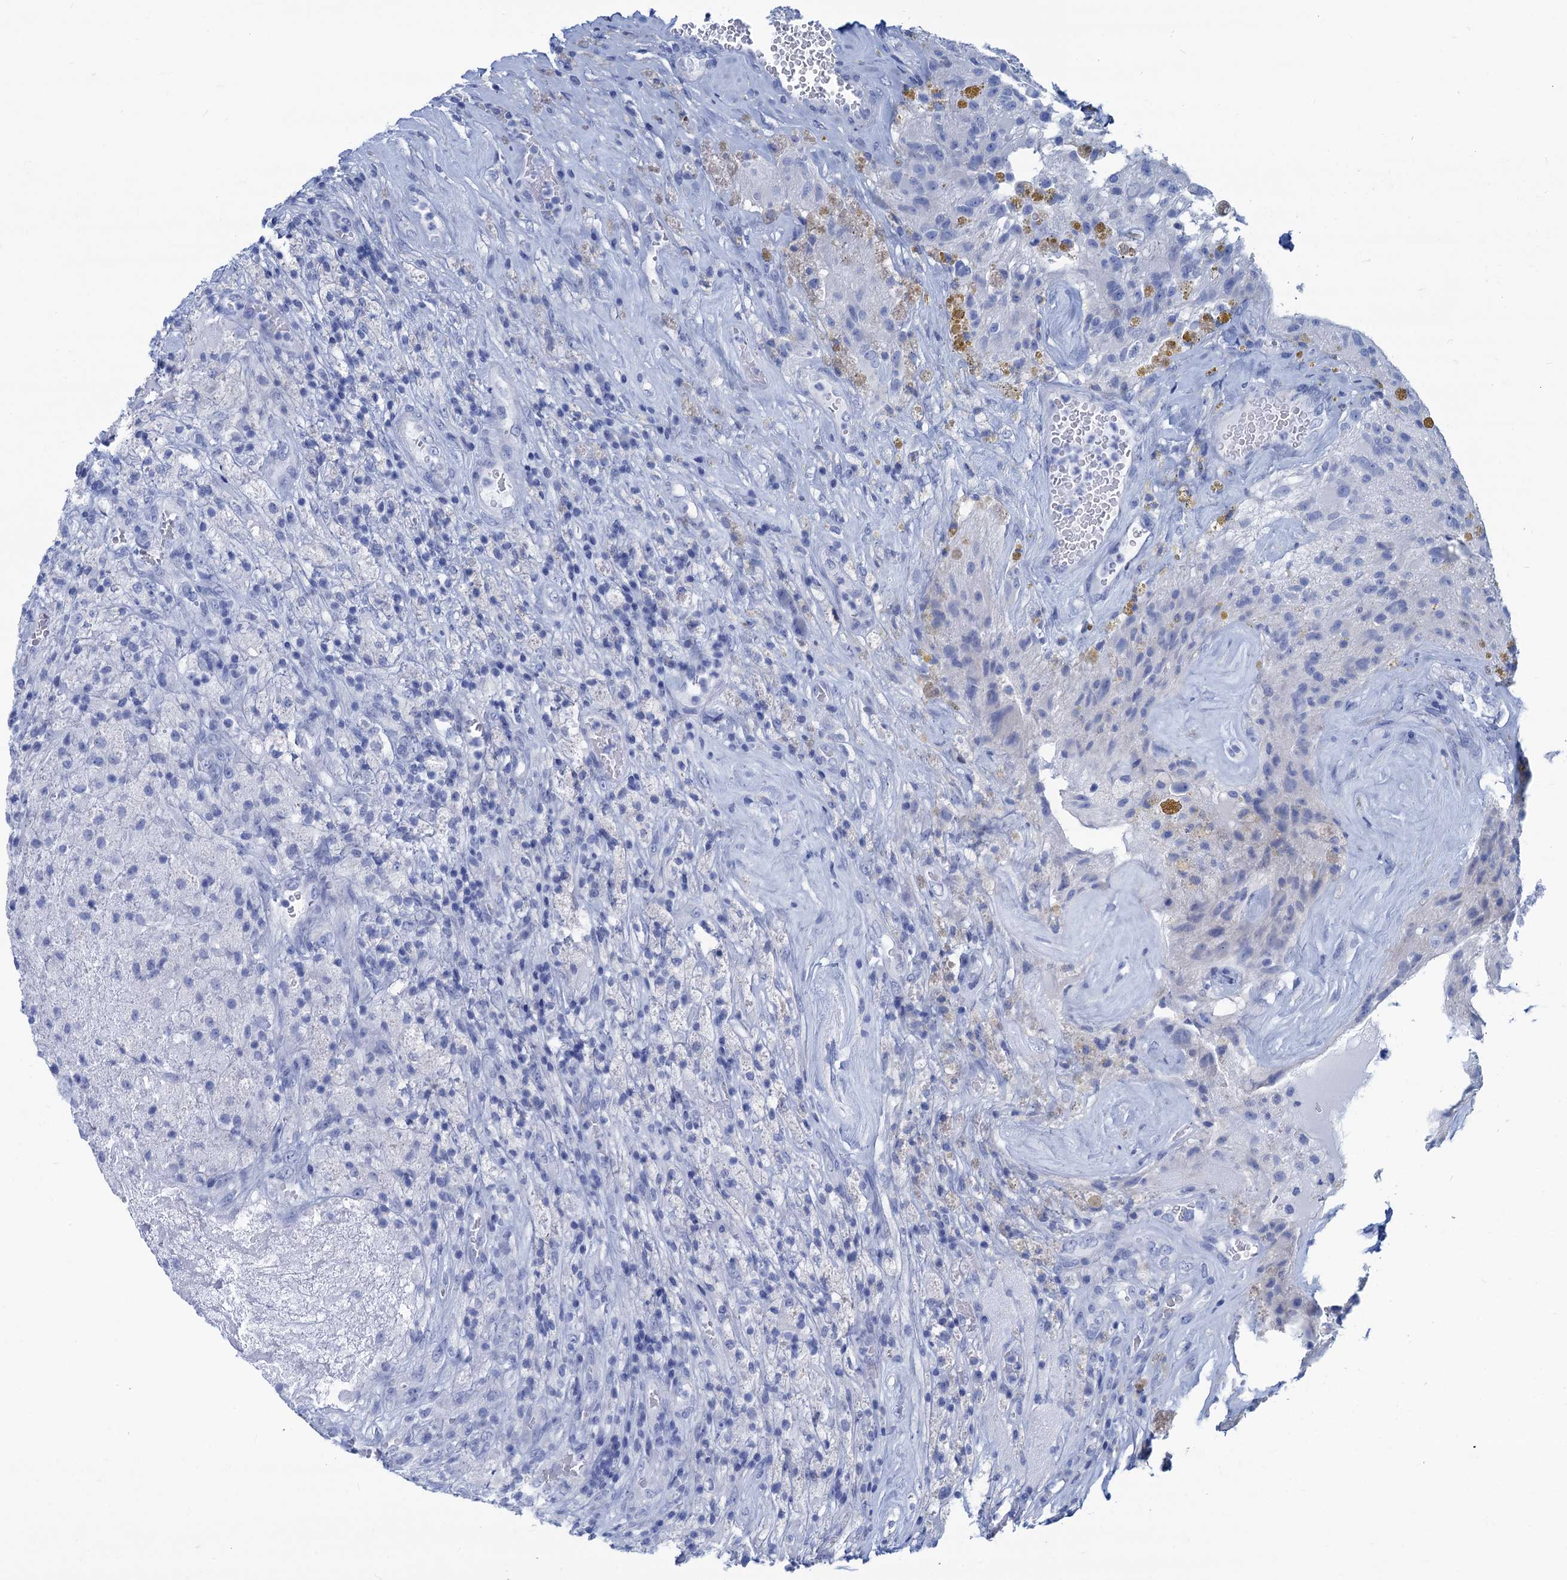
{"staining": {"intensity": "negative", "quantity": "none", "location": "none"}, "tissue": "glioma", "cell_type": "Tumor cells", "image_type": "cancer", "snomed": [{"axis": "morphology", "description": "Glioma, malignant, High grade"}, {"axis": "topography", "description": "Brain"}], "caption": "Protein analysis of glioma exhibits no significant expression in tumor cells. The staining was performed using DAB (3,3'-diaminobenzidine) to visualize the protein expression in brown, while the nuclei were stained in blue with hematoxylin (Magnification: 20x).", "gene": "CABYR", "patient": {"sex": "male", "age": 69}}